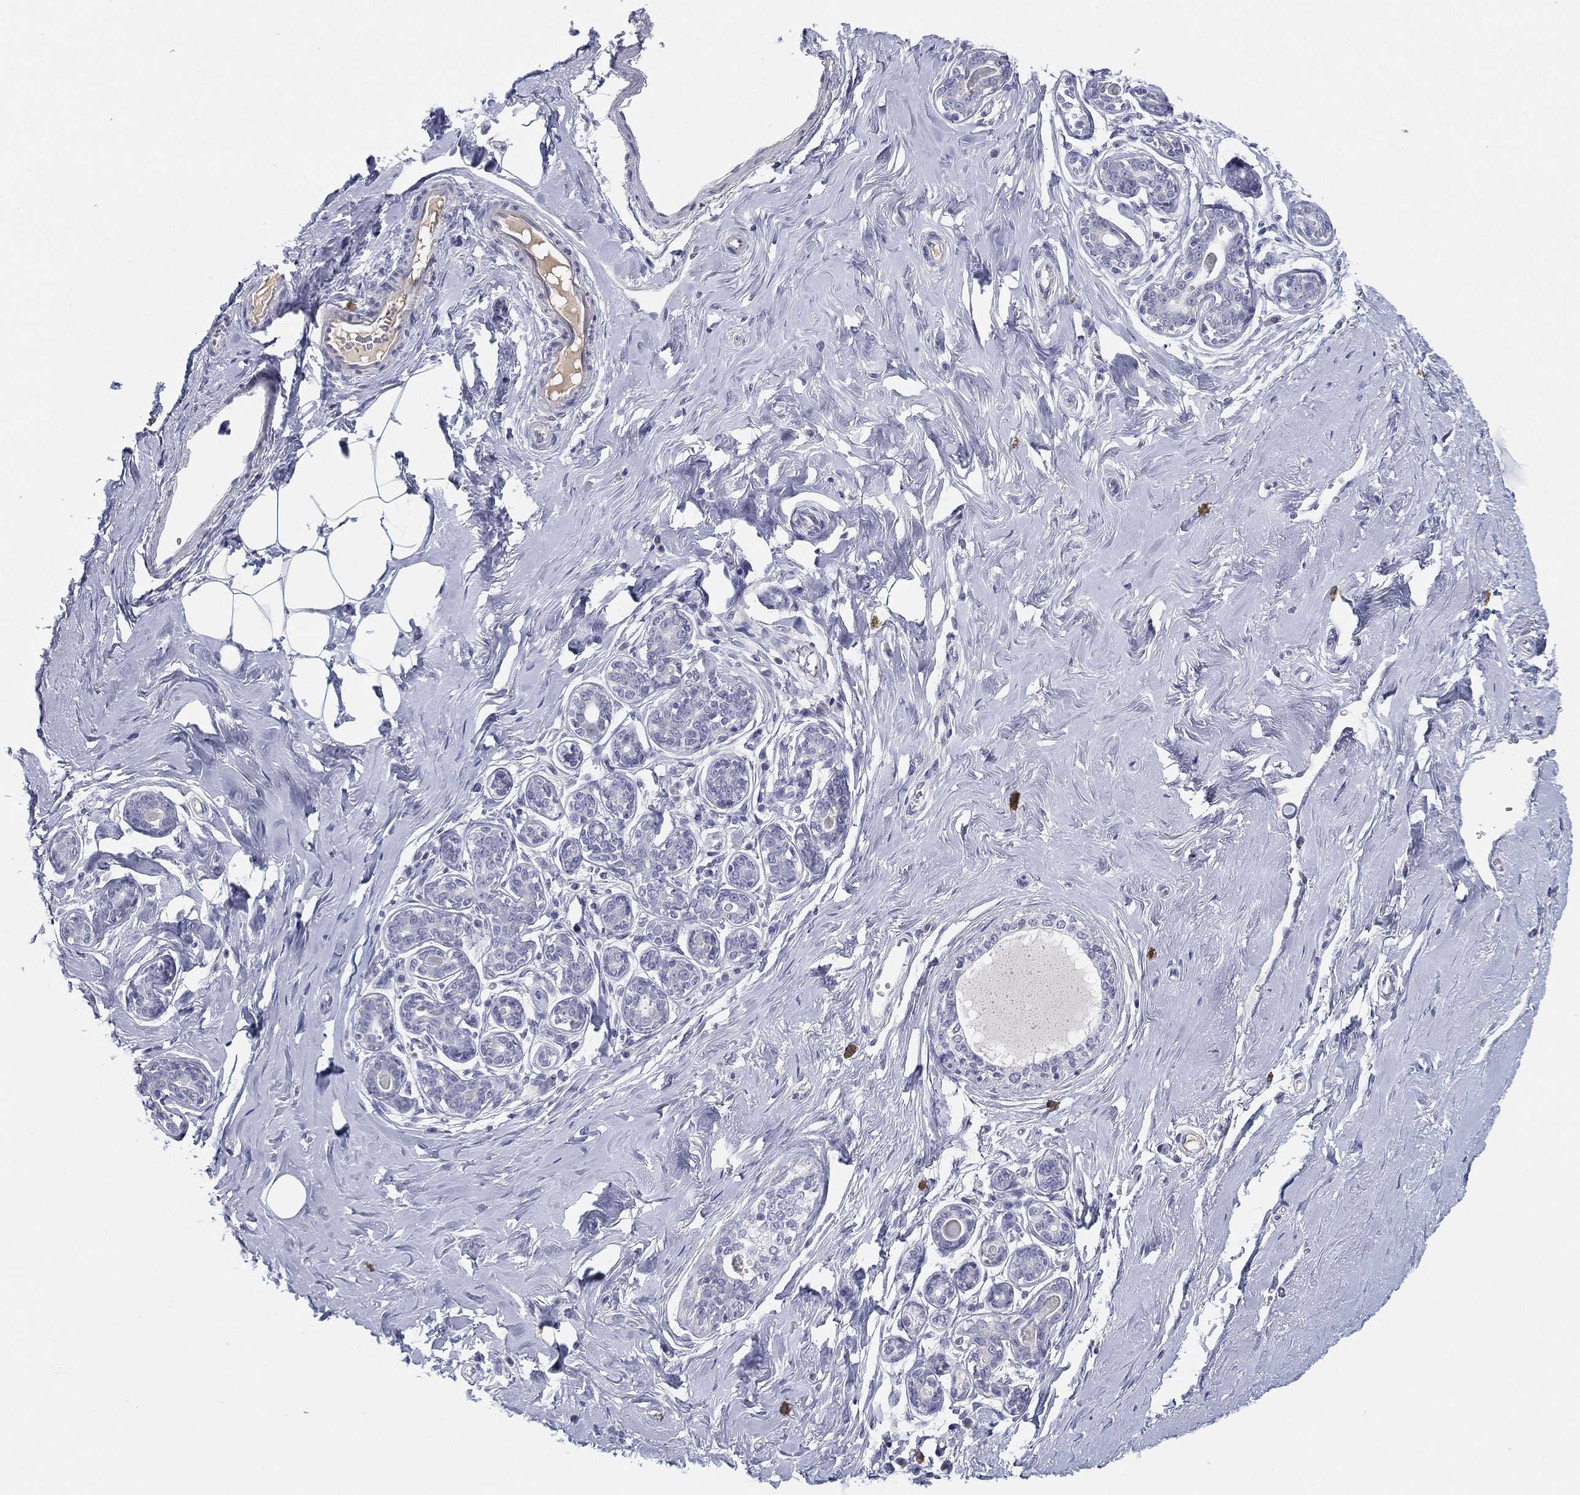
{"staining": {"intensity": "negative", "quantity": "none", "location": "none"}, "tissue": "breast", "cell_type": "Adipocytes", "image_type": "normal", "snomed": [{"axis": "morphology", "description": "Normal tissue, NOS"}, {"axis": "topography", "description": "Skin"}, {"axis": "topography", "description": "Breast"}], "caption": "Histopathology image shows no significant protein staining in adipocytes of benign breast.", "gene": "MLF1", "patient": {"sex": "female", "age": 43}}